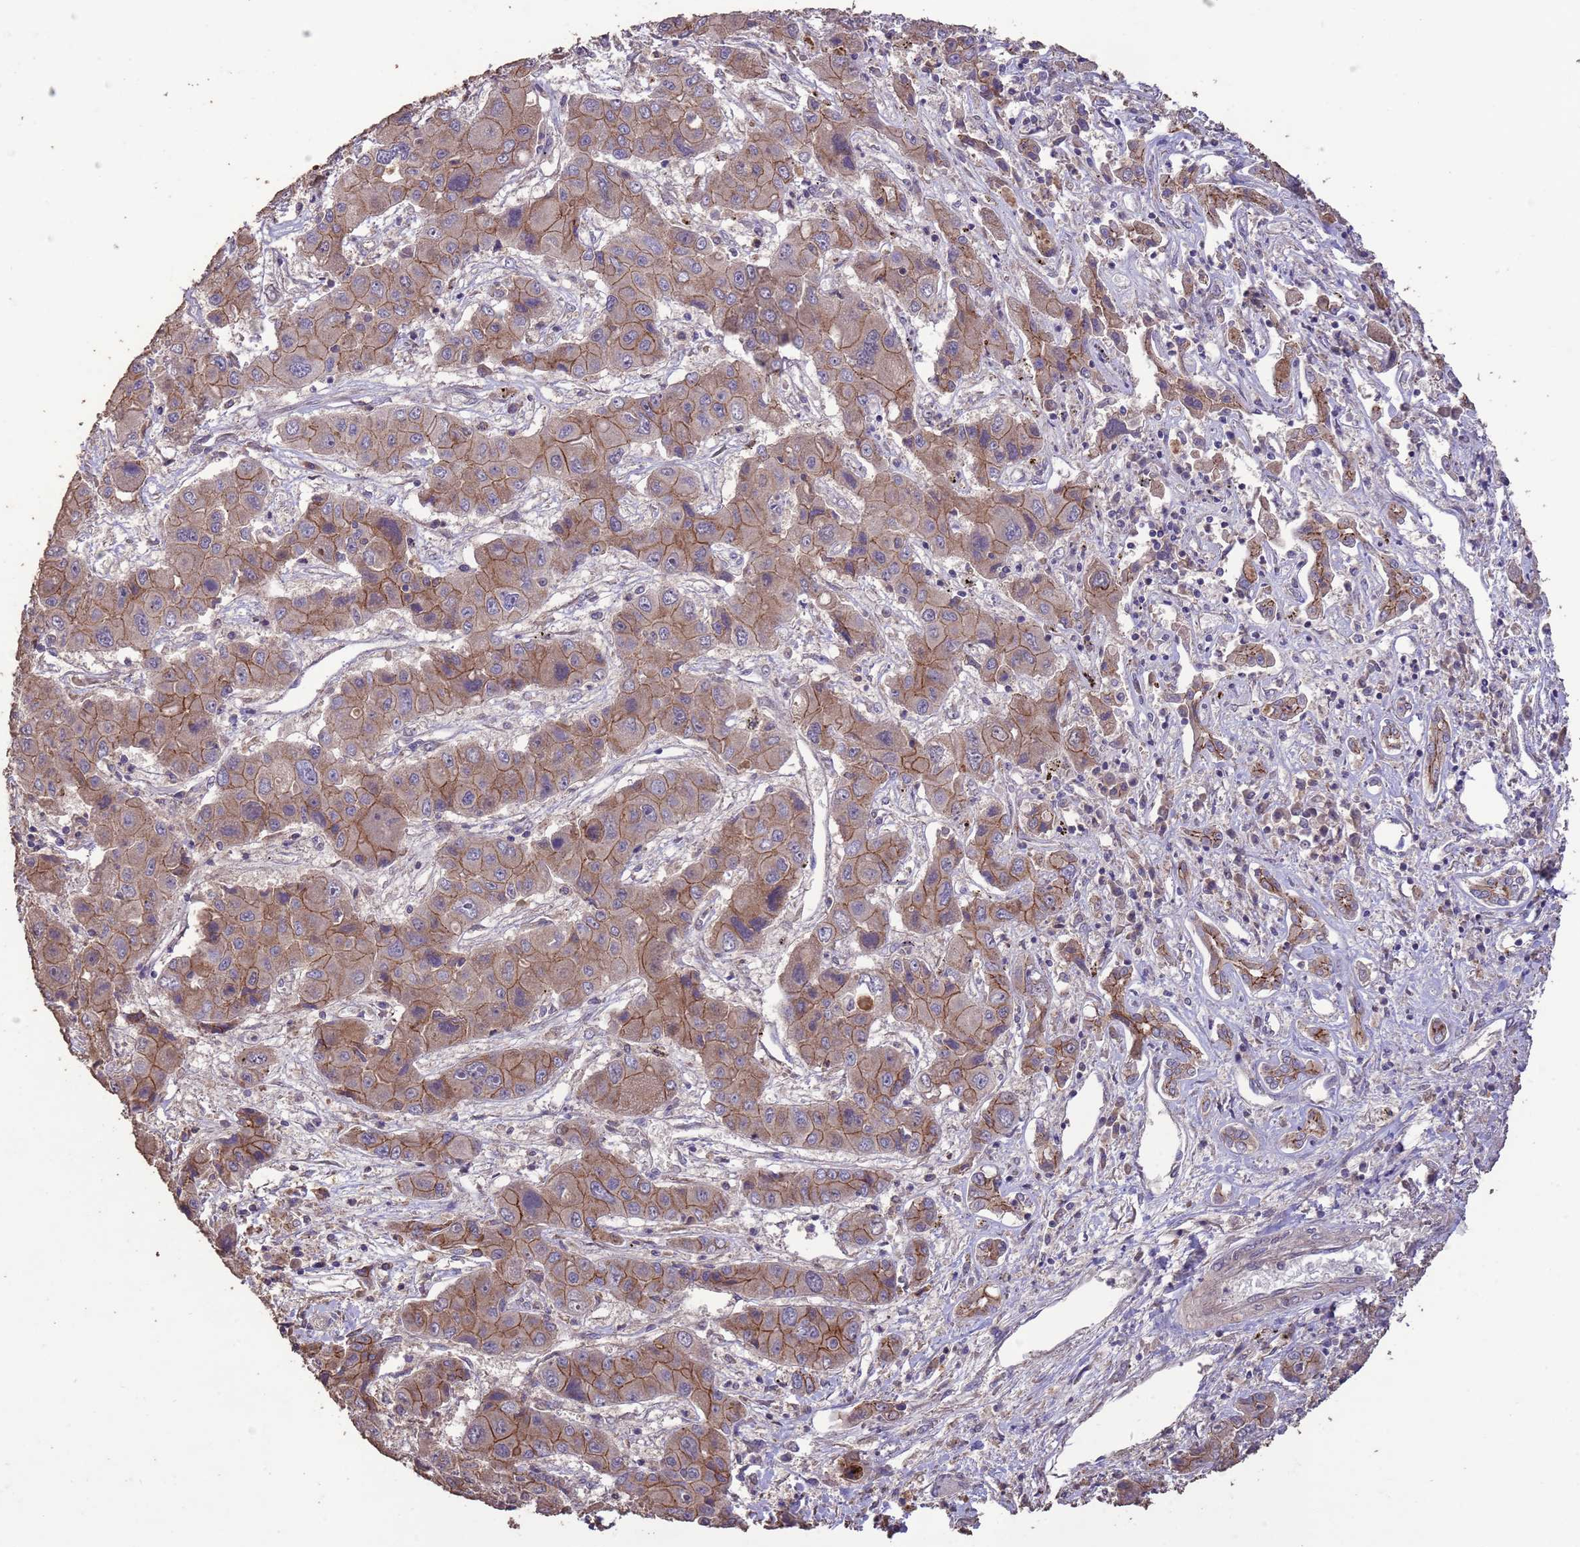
{"staining": {"intensity": "moderate", "quantity": ">75%", "location": "cytoplasmic/membranous"}, "tissue": "liver cancer", "cell_type": "Tumor cells", "image_type": "cancer", "snomed": [{"axis": "morphology", "description": "Cholangiocarcinoma"}, {"axis": "topography", "description": "Liver"}], "caption": "Brown immunohistochemical staining in human cholangiocarcinoma (liver) shows moderate cytoplasmic/membranous expression in about >75% of tumor cells. Immunohistochemistry (ihc) stains the protein of interest in brown and the nuclei are stained blue.", "gene": "SLC9B2", "patient": {"sex": "male", "age": 67}}